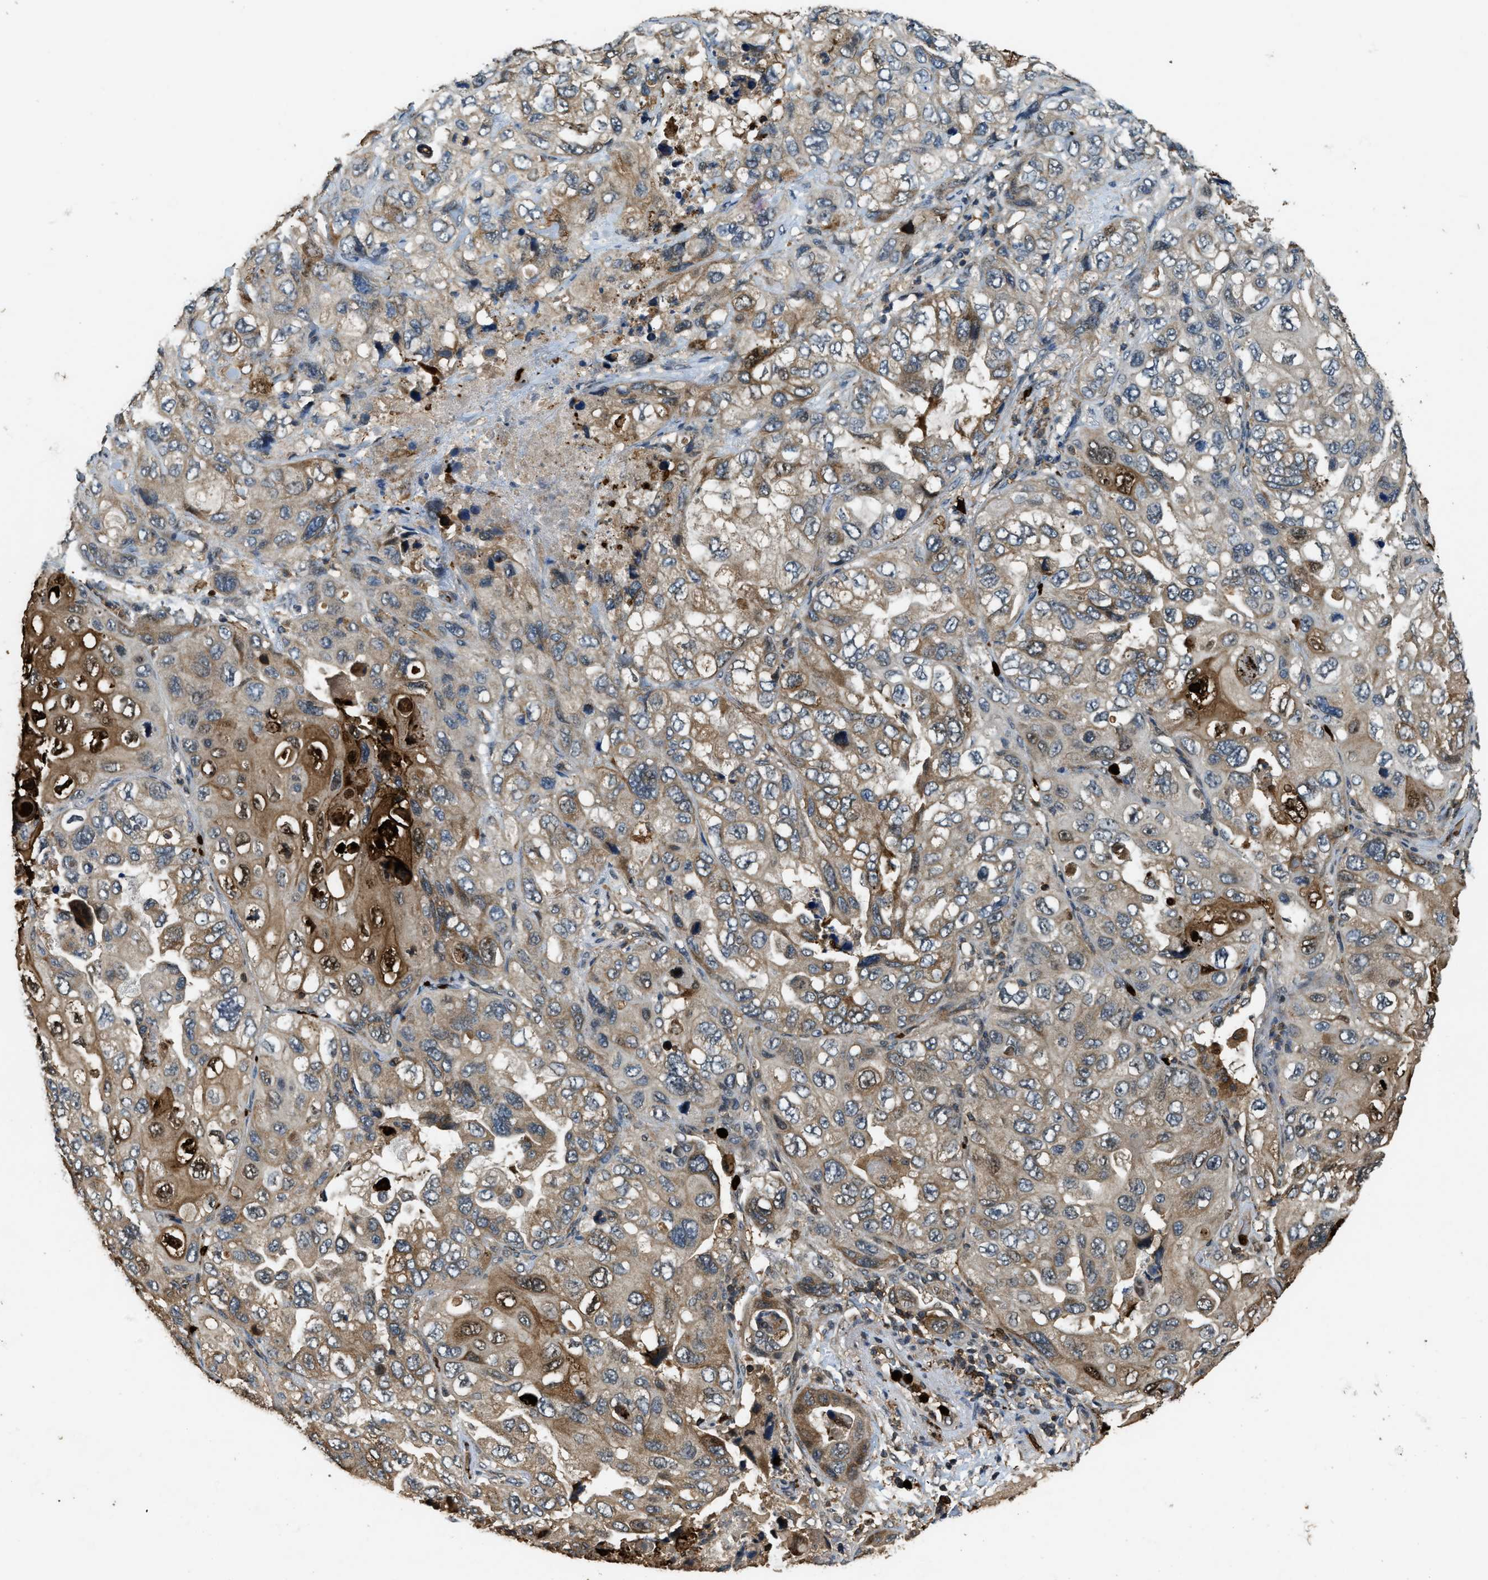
{"staining": {"intensity": "strong", "quantity": "<25%", "location": "nuclear"}, "tissue": "lung cancer", "cell_type": "Tumor cells", "image_type": "cancer", "snomed": [{"axis": "morphology", "description": "Squamous cell carcinoma, NOS"}, {"axis": "topography", "description": "Lung"}], "caption": "IHC of human squamous cell carcinoma (lung) demonstrates medium levels of strong nuclear expression in approximately <25% of tumor cells.", "gene": "RNF141", "patient": {"sex": "female", "age": 73}}